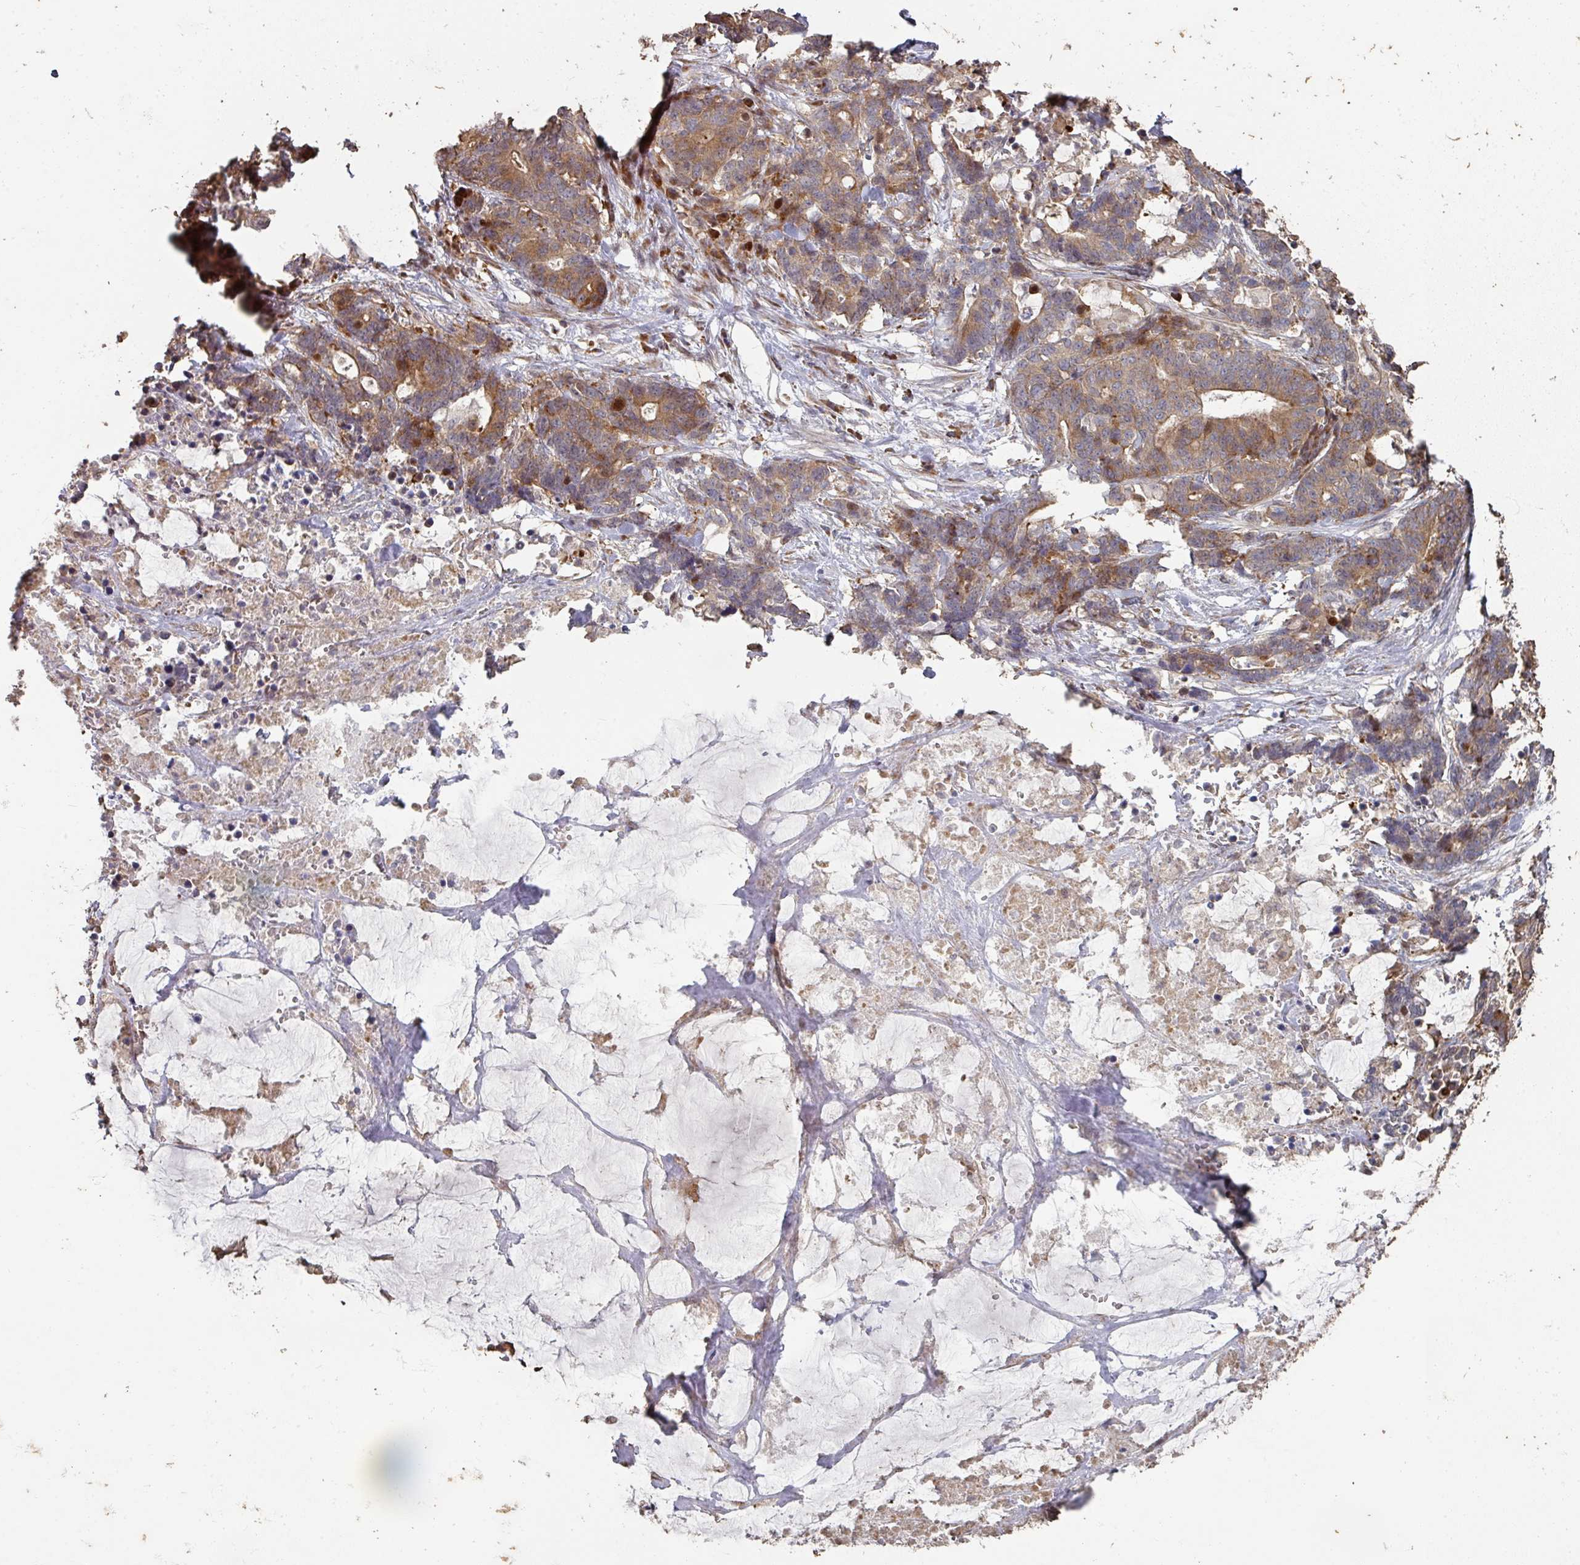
{"staining": {"intensity": "moderate", "quantity": ">75%", "location": "cytoplasmic/membranous"}, "tissue": "stomach cancer", "cell_type": "Tumor cells", "image_type": "cancer", "snomed": [{"axis": "morphology", "description": "Normal tissue, NOS"}, {"axis": "morphology", "description": "Adenocarcinoma, NOS"}, {"axis": "topography", "description": "Stomach"}], "caption": "IHC (DAB) staining of stomach cancer (adenocarcinoma) shows moderate cytoplasmic/membranous protein expression in about >75% of tumor cells.", "gene": "CA7", "patient": {"sex": "female", "age": 64}}